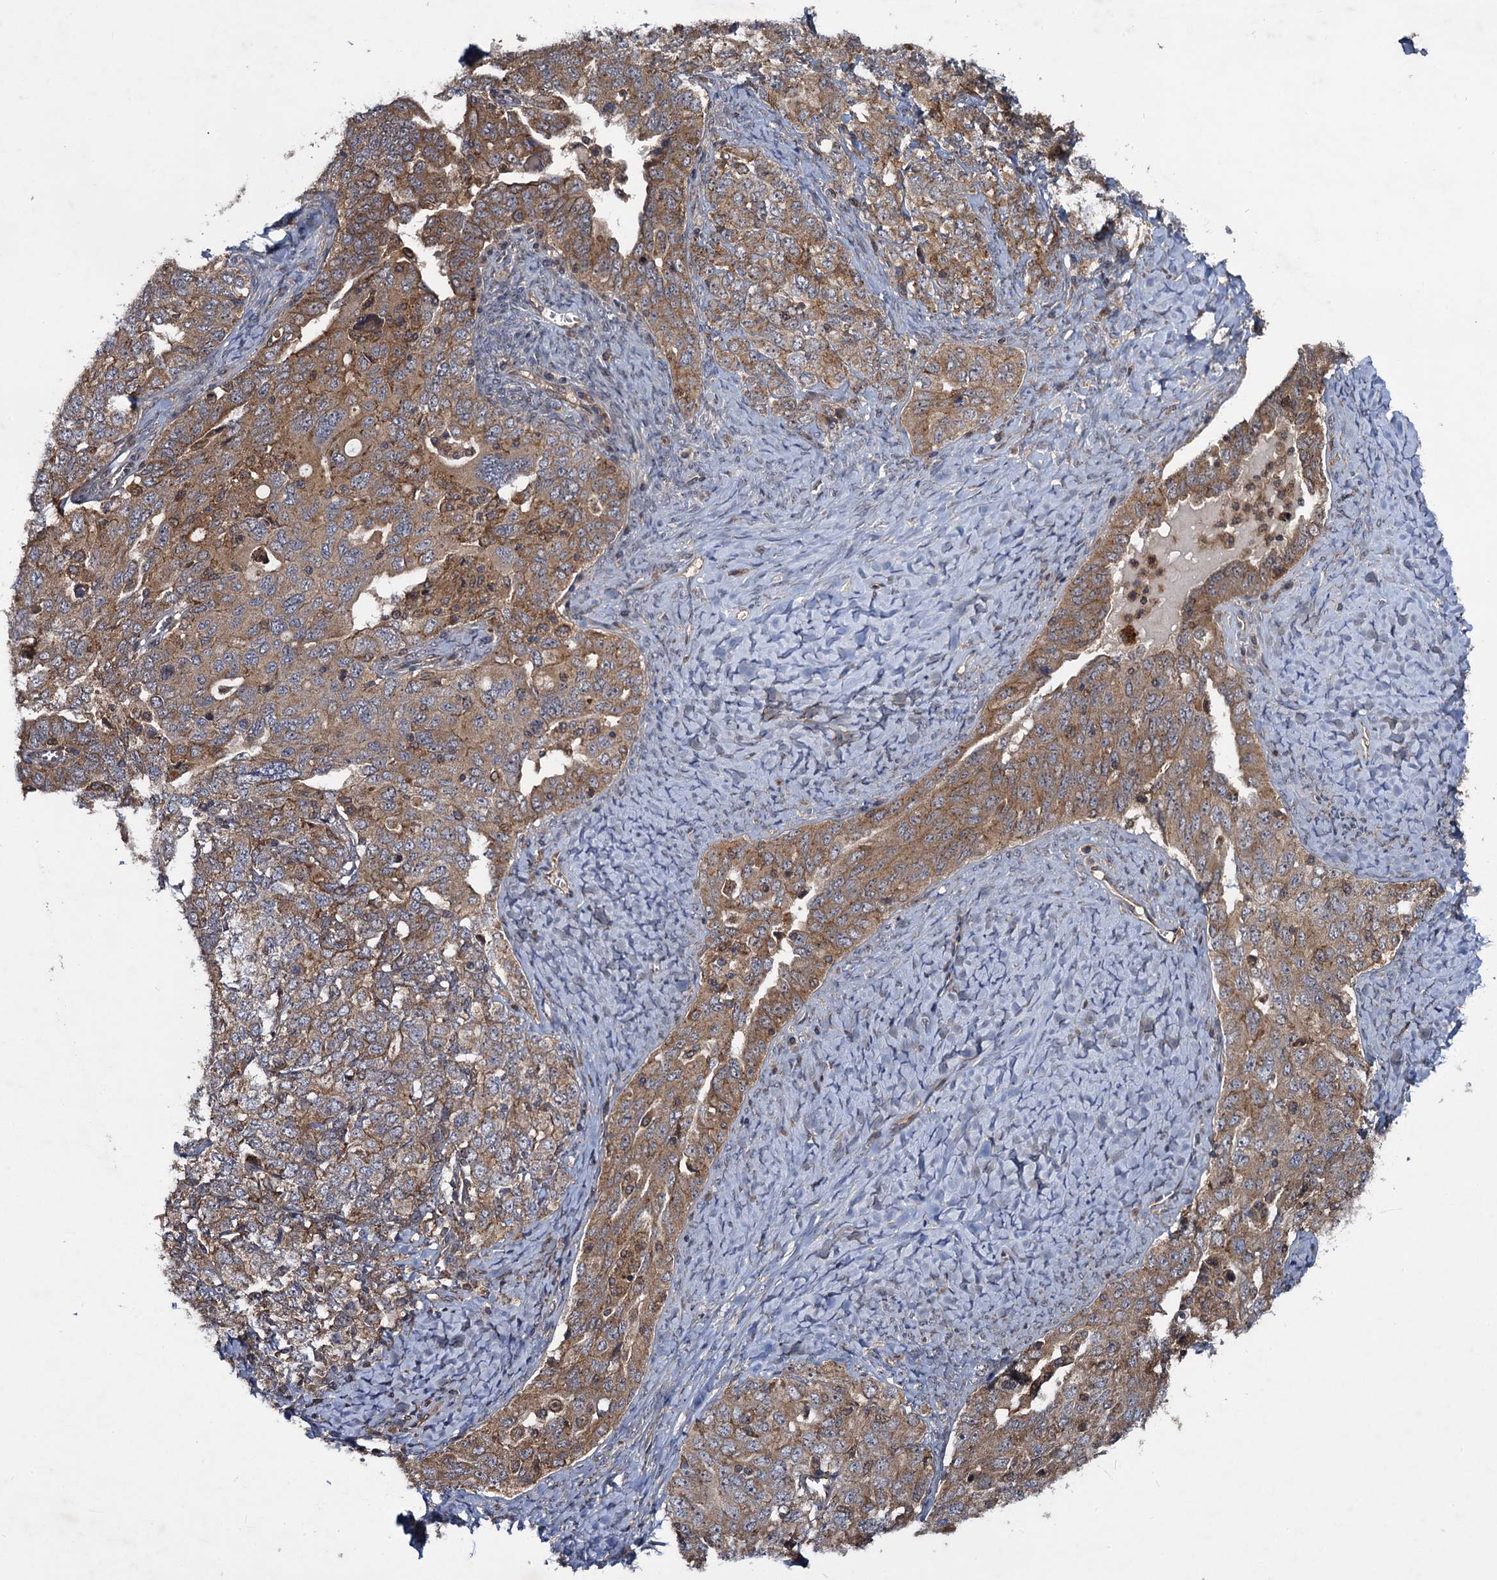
{"staining": {"intensity": "moderate", "quantity": ">75%", "location": "cytoplasmic/membranous"}, "tissue": "ovarian cancer", "cell_type": "Tumor cells", "image_type": "cancer", "snomed": [{"axis": "morphology", "description": "Carcinoma, endometroid"}, {"axis": "topography", "description": "Ovary"}], "caption": "This photomicrograph shows ovarian cancer (endometroid carcinoma) stained with IHC to label a protein in brown. The cytoplasmic/membranous of tumor cells show moderate positivity for the protein. Nuclei are counter-stained blue.", "gene": "HAUS1", "patient": {"sex": "female", "age": 62}}